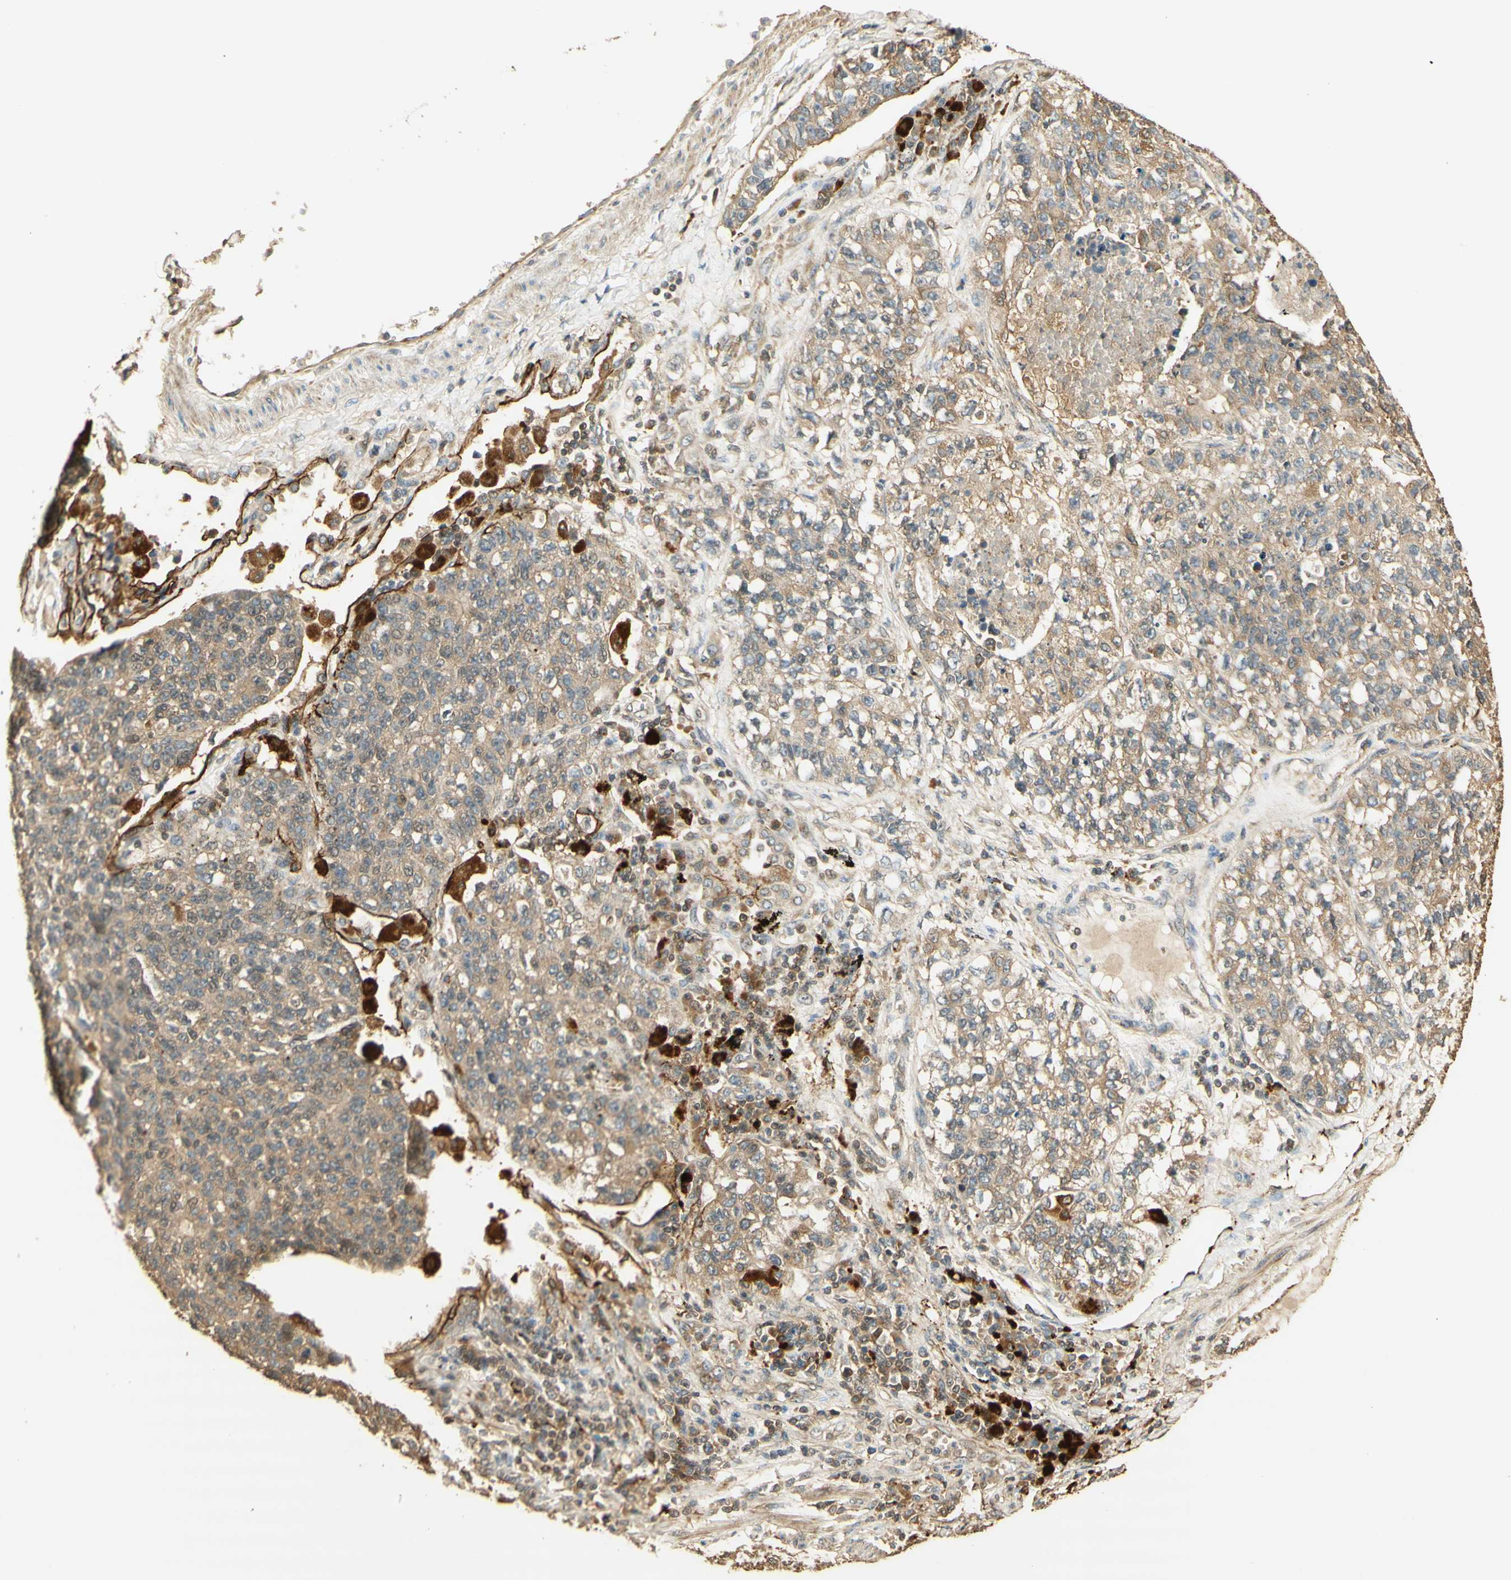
{"staining": {"intensity": "weak", "quantity": ">75%", "location": "cytoplasmic/membranous"}, "tissue": "lung cancer", "cell_type": "Tumor cells", "image_type": "cancer", "snomed": [{"axis": "morphology", "description": "Adenocarcinoma, NOS"}, {"axis": "topography", "description": "Lung"}], "caption": "Protein staining of lung adenocarcinoma tissue shows weak cytoplasmic/membranous staining in about >75% of tumor cells.", "gene": "AGER", "patient": {"sex": "male", "age": 49}}